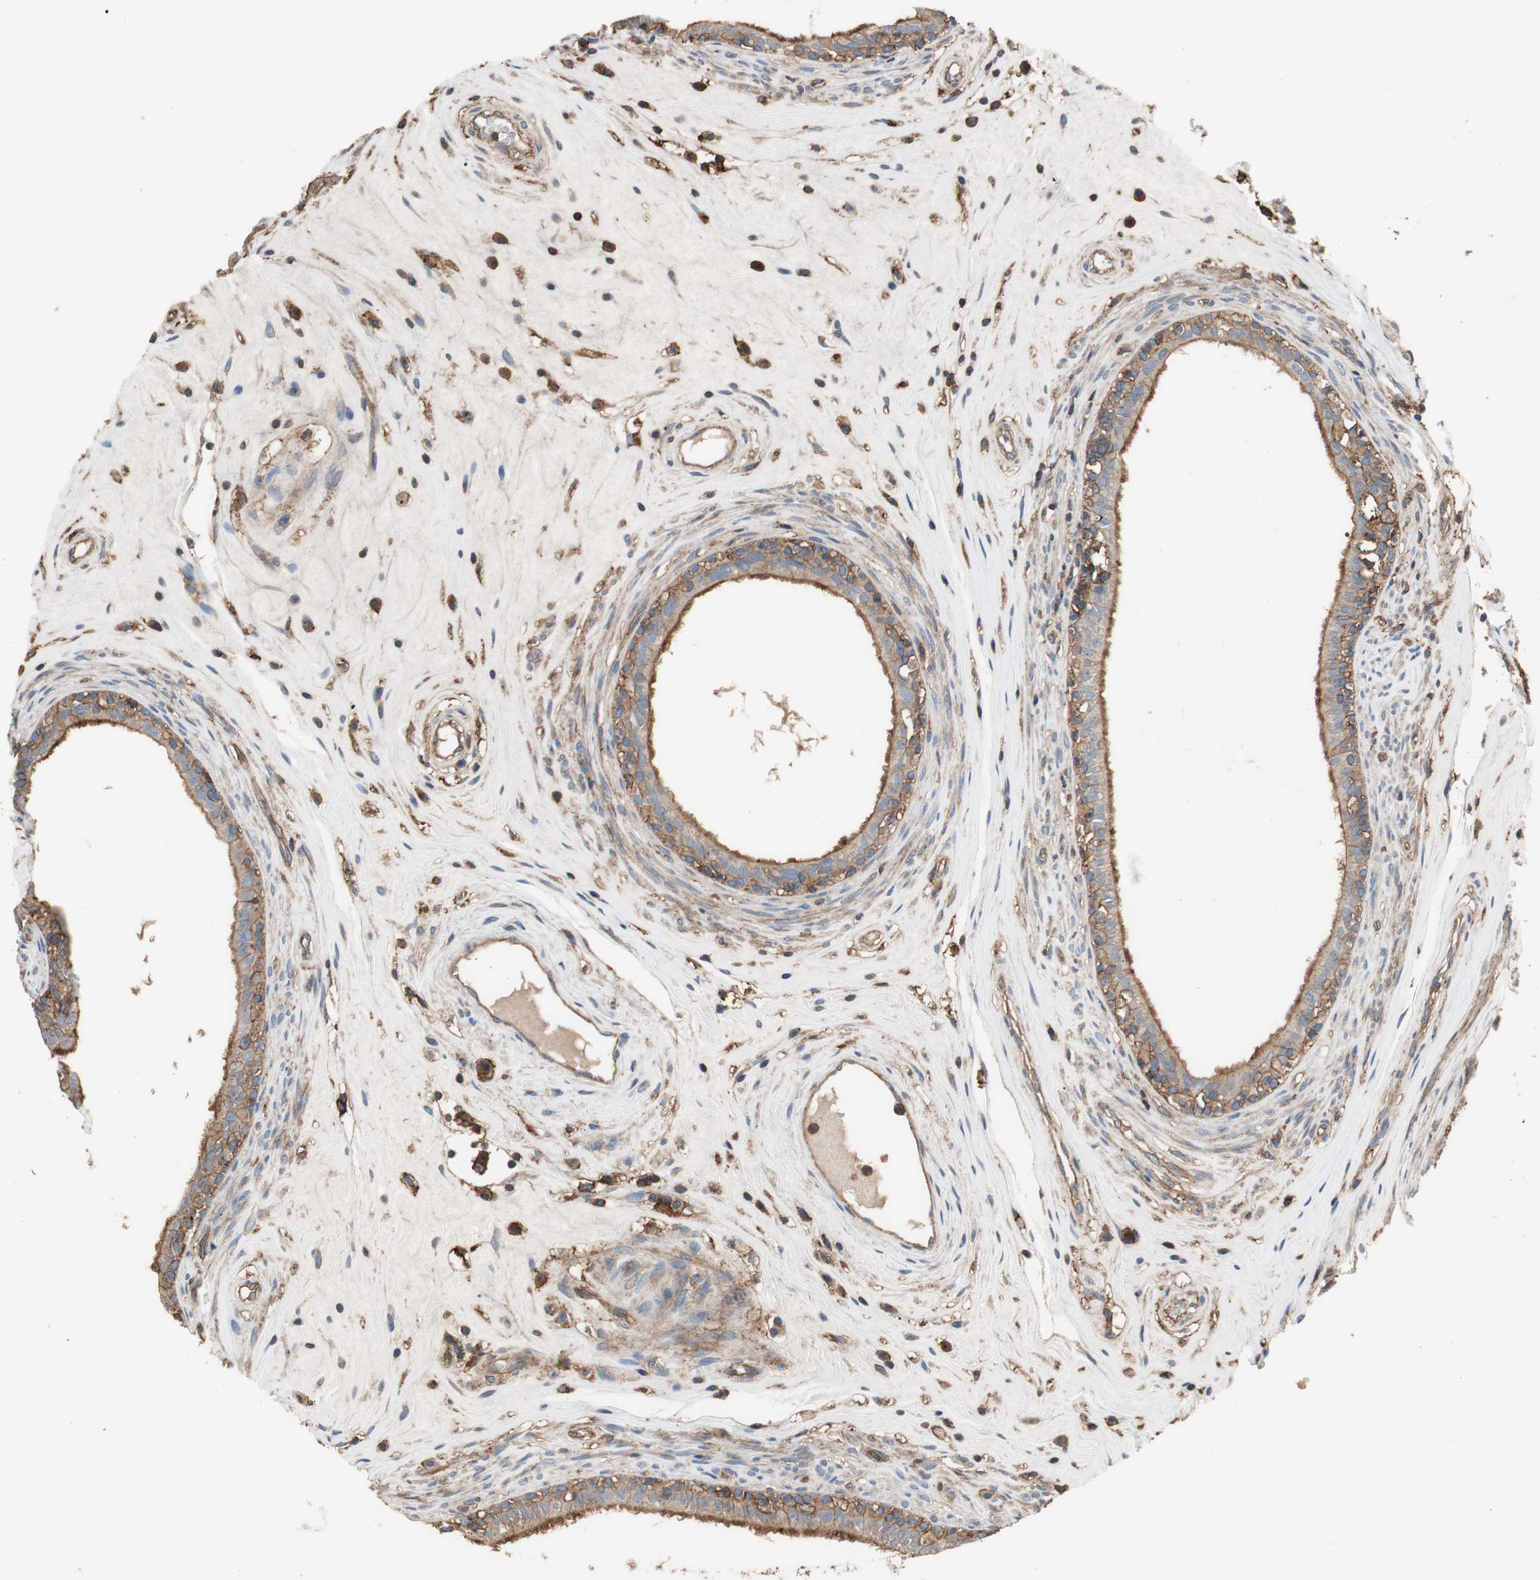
{"staining": {"intensity": "moderate", "quantity": ">75%", "location": "cytoplasmic/membranous"}, "tissue": "epididymis", "cell_type": "Glandular cells", "image_type": "normal", "snomed": [{"axis": "morphology", "description": "Normal tissue, NOS"}, {"axis": "morphology", "description": "Inflammation, NOS"}, {"axis": "topography", "description": "Epididymis"}], "caption": "Glandular cells show moderate cytoplasmic/membranous positivity in about >75% of cells in benign epididymis.", "gene": "IL1RL1", "patient": {"sex": "male", "age": 84}}